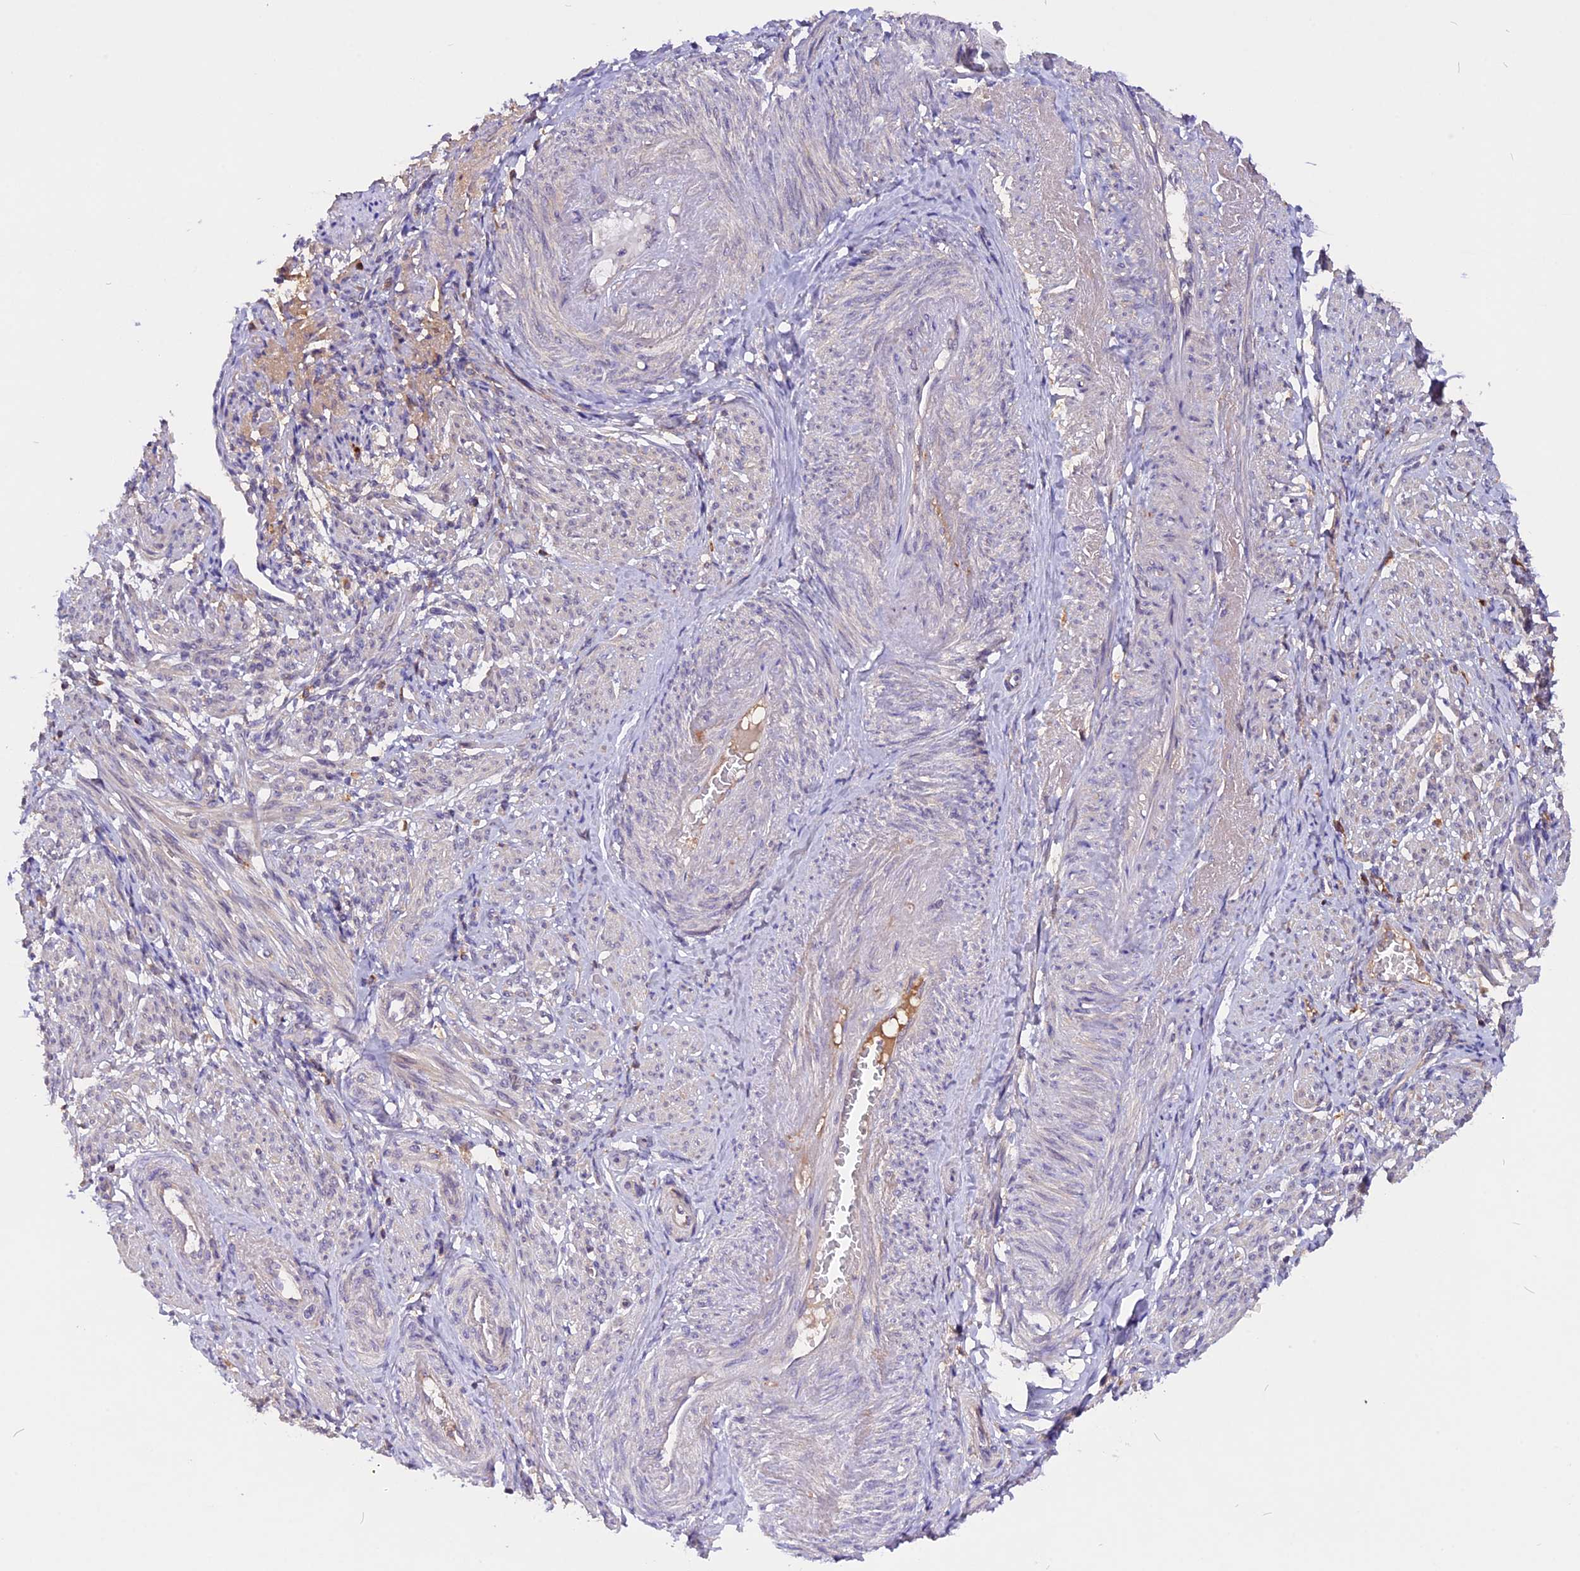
{"staining": {"intensity": "weak", "quantity": "25%-75%", "location": "cytoplasmic/membranous"}, "tissue": "smooth muscle", "cell_type": "Smooth muscle cells", "image_type": "normal", "snomed": [{"axis": "morphology", "description": "Normal tissue, NOS"}, {"axis": "topography", "description": "Smooth muscle"}], "caption": "Immunohistochemical staining of unremarkable human smooth muscle reveals 25%-75% levels of weak cytoplasmic/membranous protein expression in approximately 25%-75% of smooth muscle cells. (IHC, brightfield microscopy, high magnification).", "gene": "MARK4", "patient": {"sex": "female", "age": 39}}